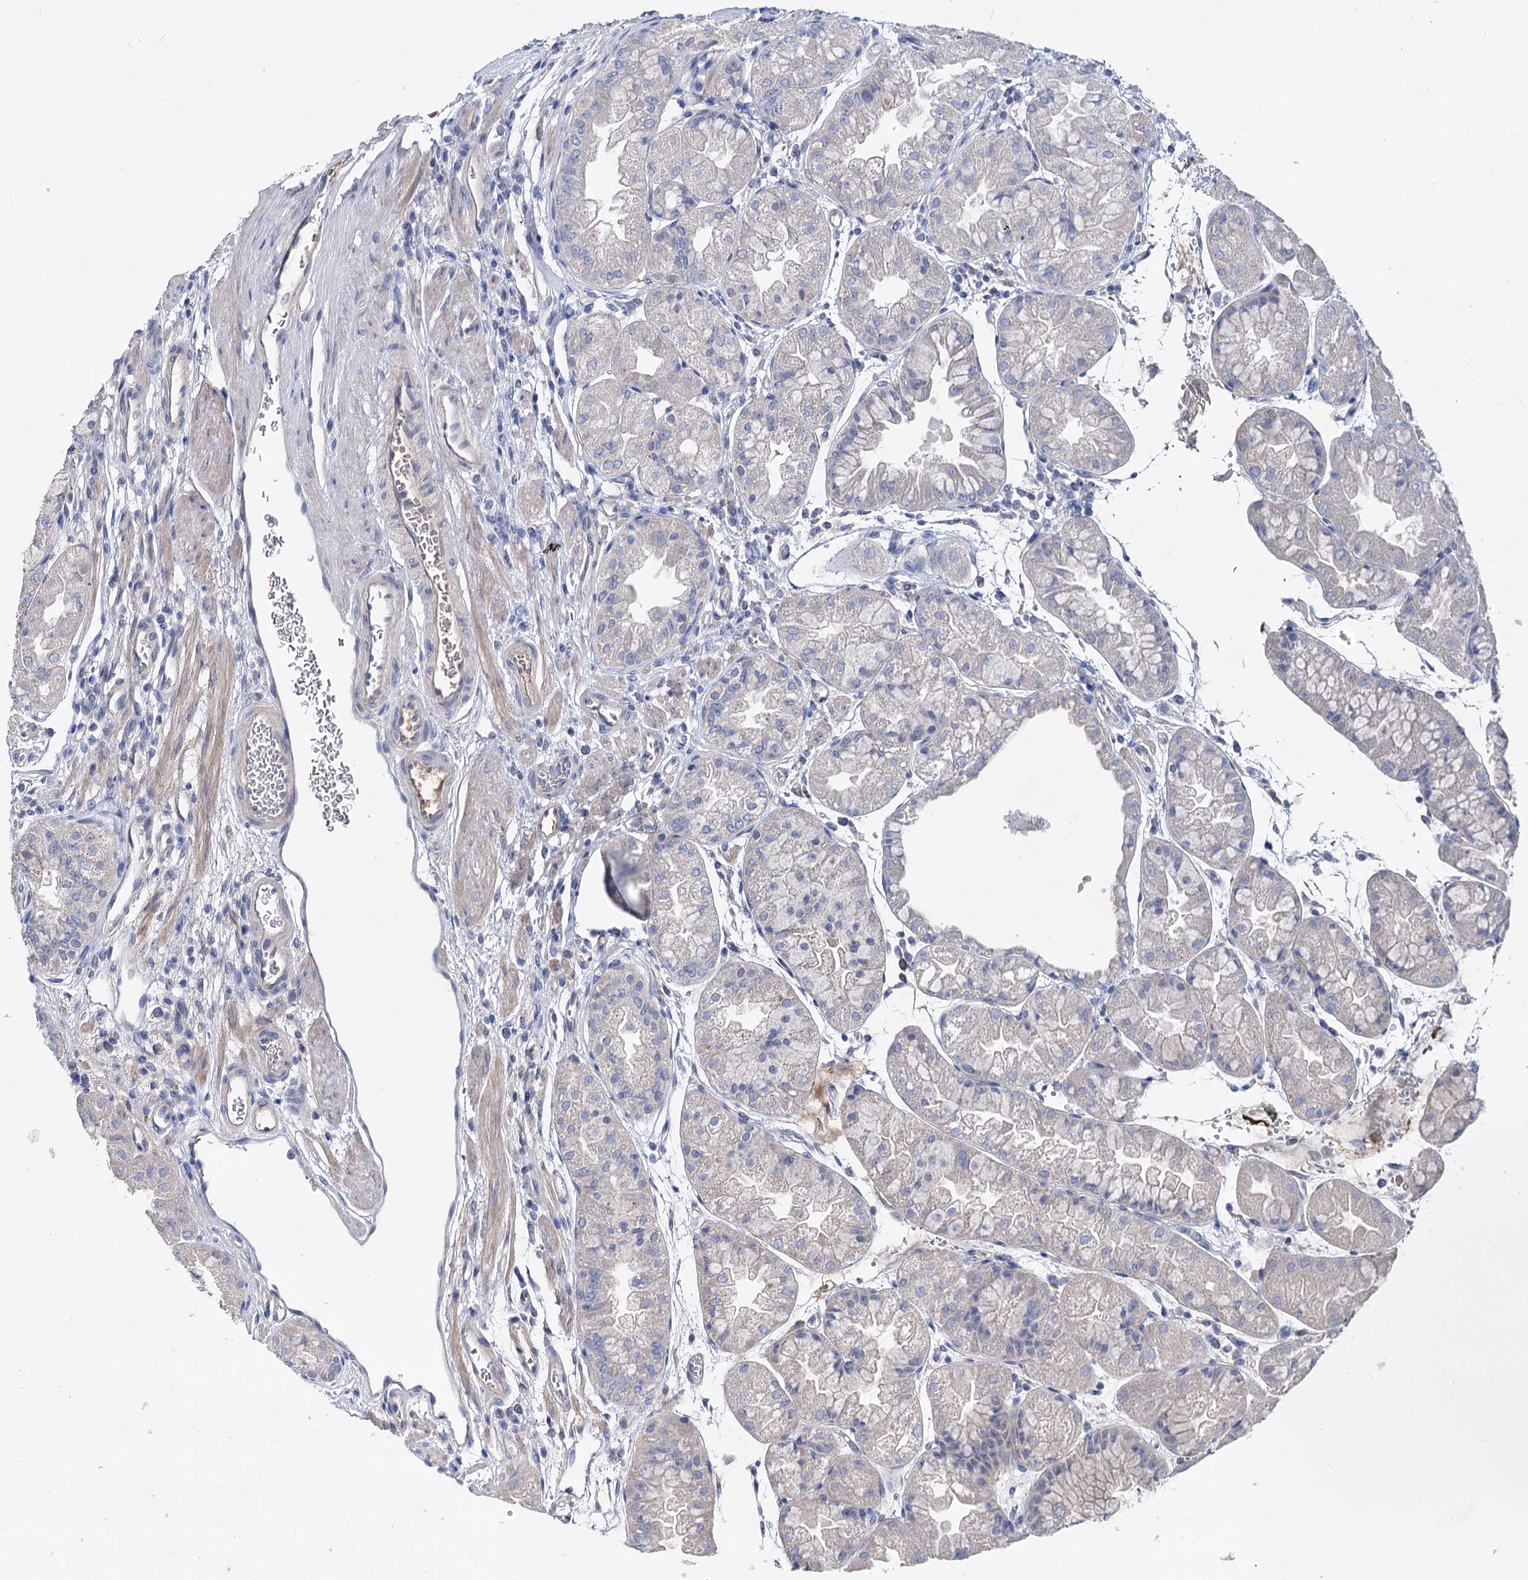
{"staining": {"intensity": "weak", "quantity": "<25%", "location": "cytoplasmic/membranous"}, "tissue": "stomach", "cell_type": "Glandular cells", "image_type": "normal", "snomed": [{"axis": "morphology", "description": "Normal tissue, NOS"}, {"axis": "topography", "description": "Stomach, upper"}], "caption": "Glandular cells show no significant staining in normal stomach. (DAB (3,3'-diaminobenzidine) immunohistochemistry (IHC) visualized using brightfield microscopy, high magnification).", "gene": "PPP1R32", "patient": {"sex": "male", "age": 47}}